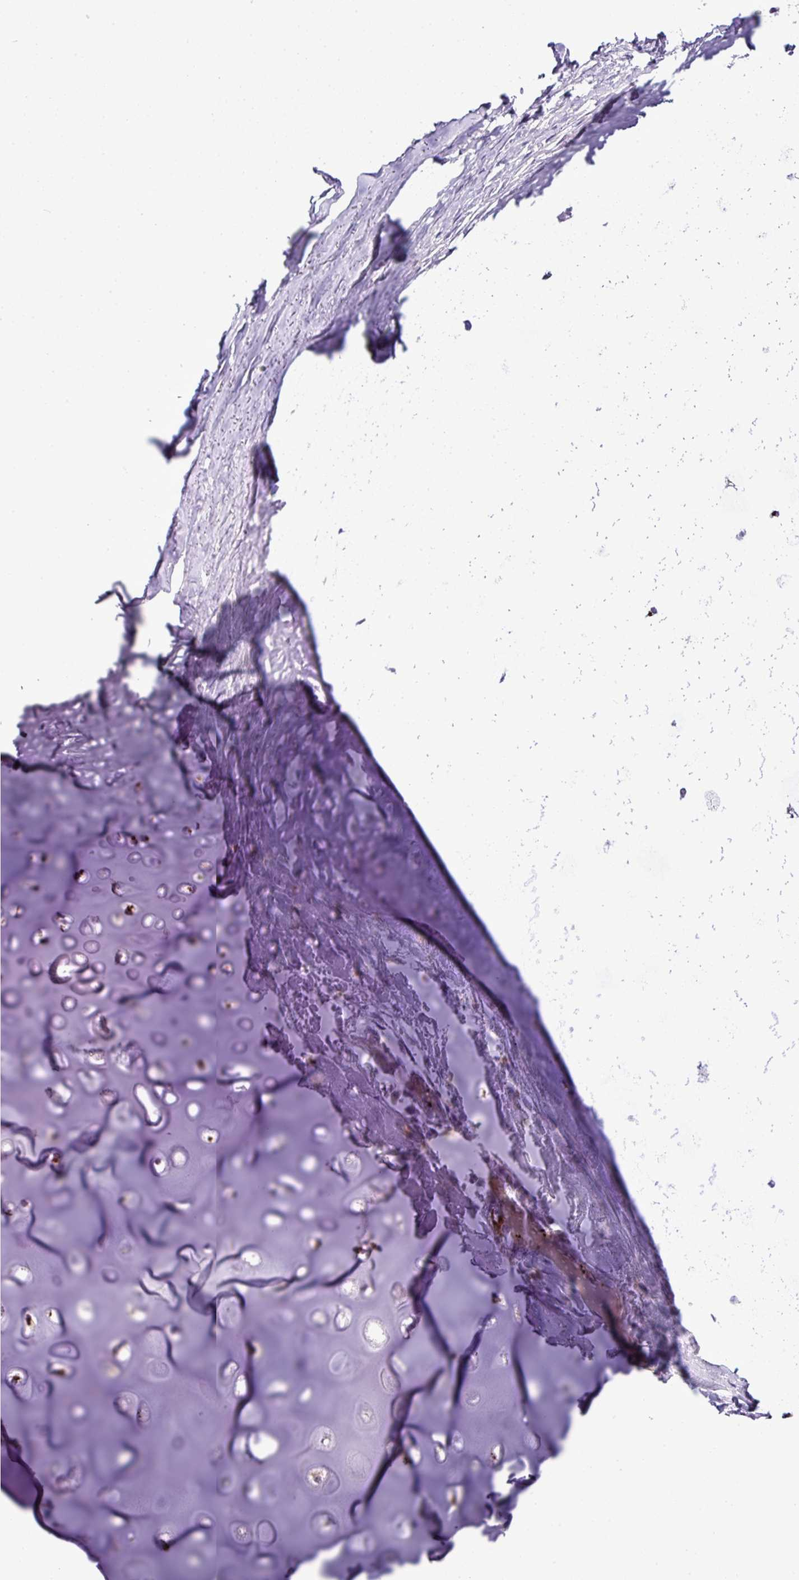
{"staining": {"intensity": "negative", "quantity": "none", "location": "none"}, "tissue": "adipose tissue", "cell_type": "Adipocytes", "image_type": "normal", "snomed": [{"axis": "morphology", "description": "Normal tissue, NOS"}, {"axis": "topography", "description": "Cartilage tissue"}, {"axis": "topography", "description": "Bronchus"}], "caption": "The histopathology image demonstrates no staining of adipocytes in normal adipose tissue.", "gene": "CMTM5", "patient": {"sex": "male", "age": 56}}